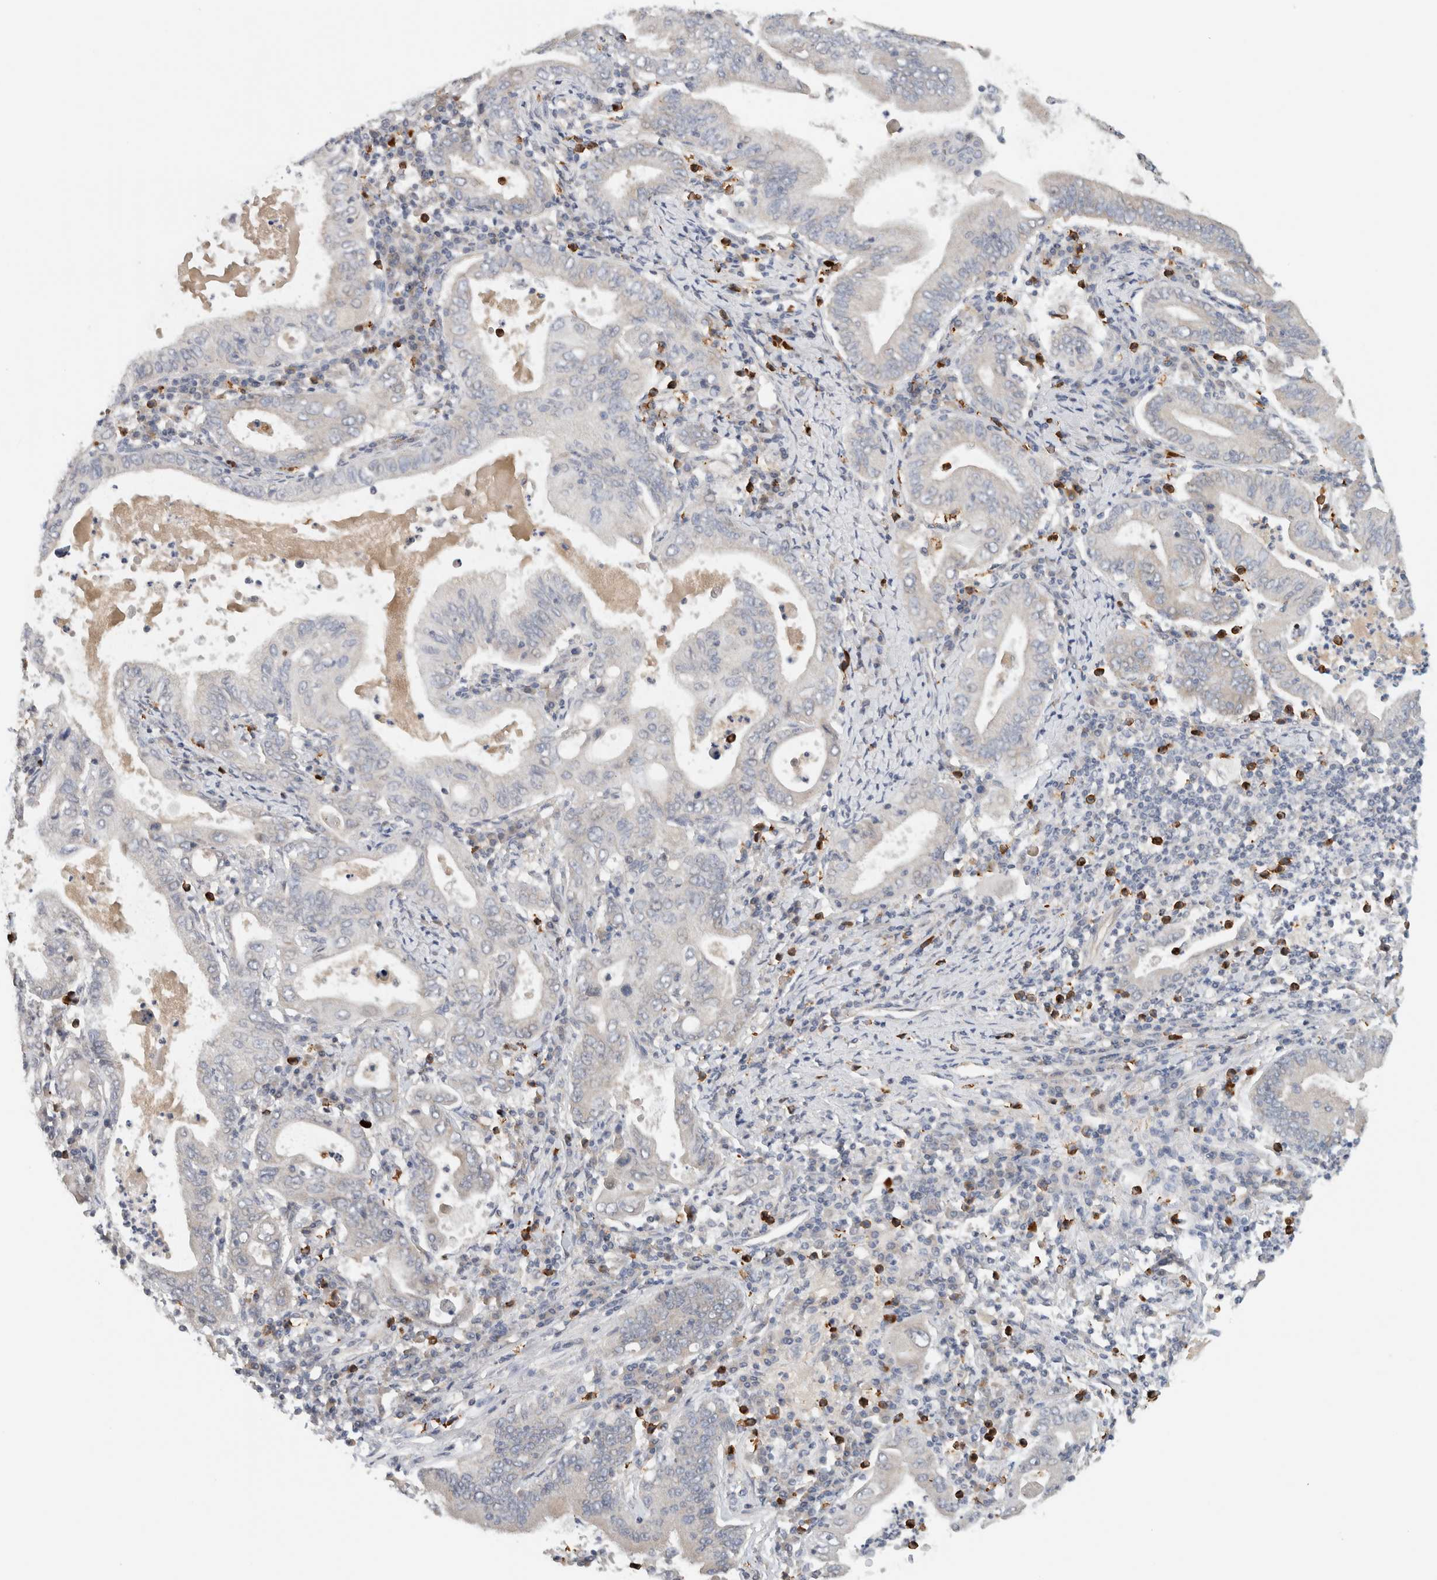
{"staining": {"intensity": "negative", "quantity": "none", "location": "none"}, "tissue": "stomach cancer", "cell_type": "Tumor cells", "image_type": "cancer", "snomed": [{"axis": "morphology", "description": "Normal tissue, NOS"}, {"axis": "morphology", "description": "Adenocarcinoma, NOS"}, {"axis": "topography", "description": "Esophagus"}, {"axis": "topography", "description": "Stomach, upper"}, {"axis": "topography", "description": "Peripheral nerve tissue"}], "caption": "Tumor cells show no significant protein expression in stomach cancer.", "gene": "PUM1", "patient": {"sex": "male", "age": 62}}